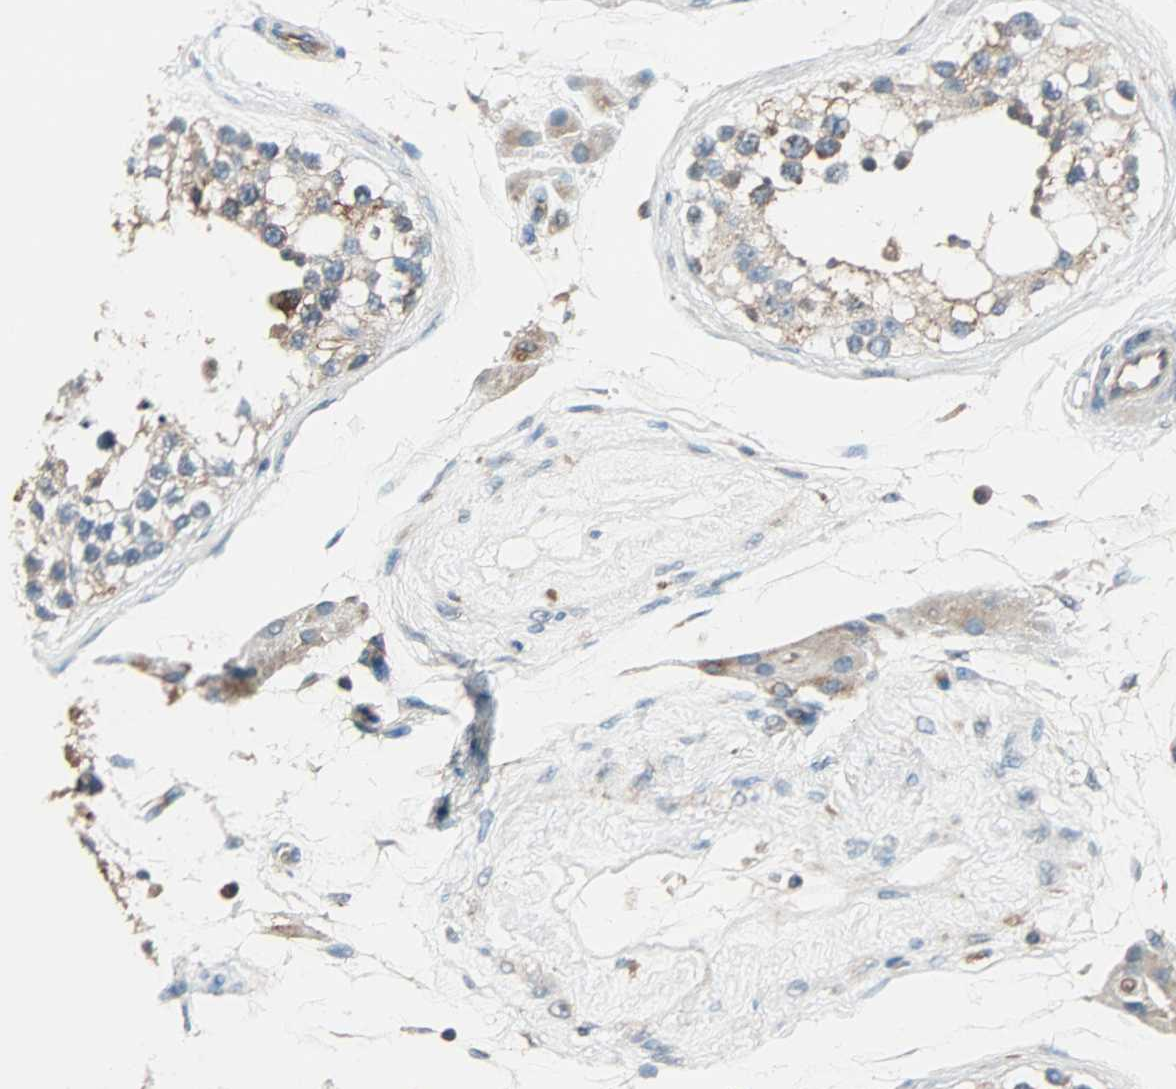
{"staining": {"intensity": "moderate", "quantity": "<25%", "location": "cytoplasmic/membranous"}, "tissue": "testis", "cell_type": "Cells in seminiferous ducts", "image_type": "normal", "snomed": [{"axis": "morphology", "description": "Normal tissue, NOS"}, {"axis": "topography", "description": "Testis"}], "caption": "Immunohistochemical staining of normal testis exhibits <25% levels of moderate cytoplasmic/membranous protein expression in approximately <25% of cells in seminiferous ducts. (Stains: DAB (3,3'-diaminobenzidine) in brown, nuclei in blue, Microscopy: brightfield microscopy at high magnification).", "gene": "MAP3K21", "patient": {"sex": "male", "age": 68}}